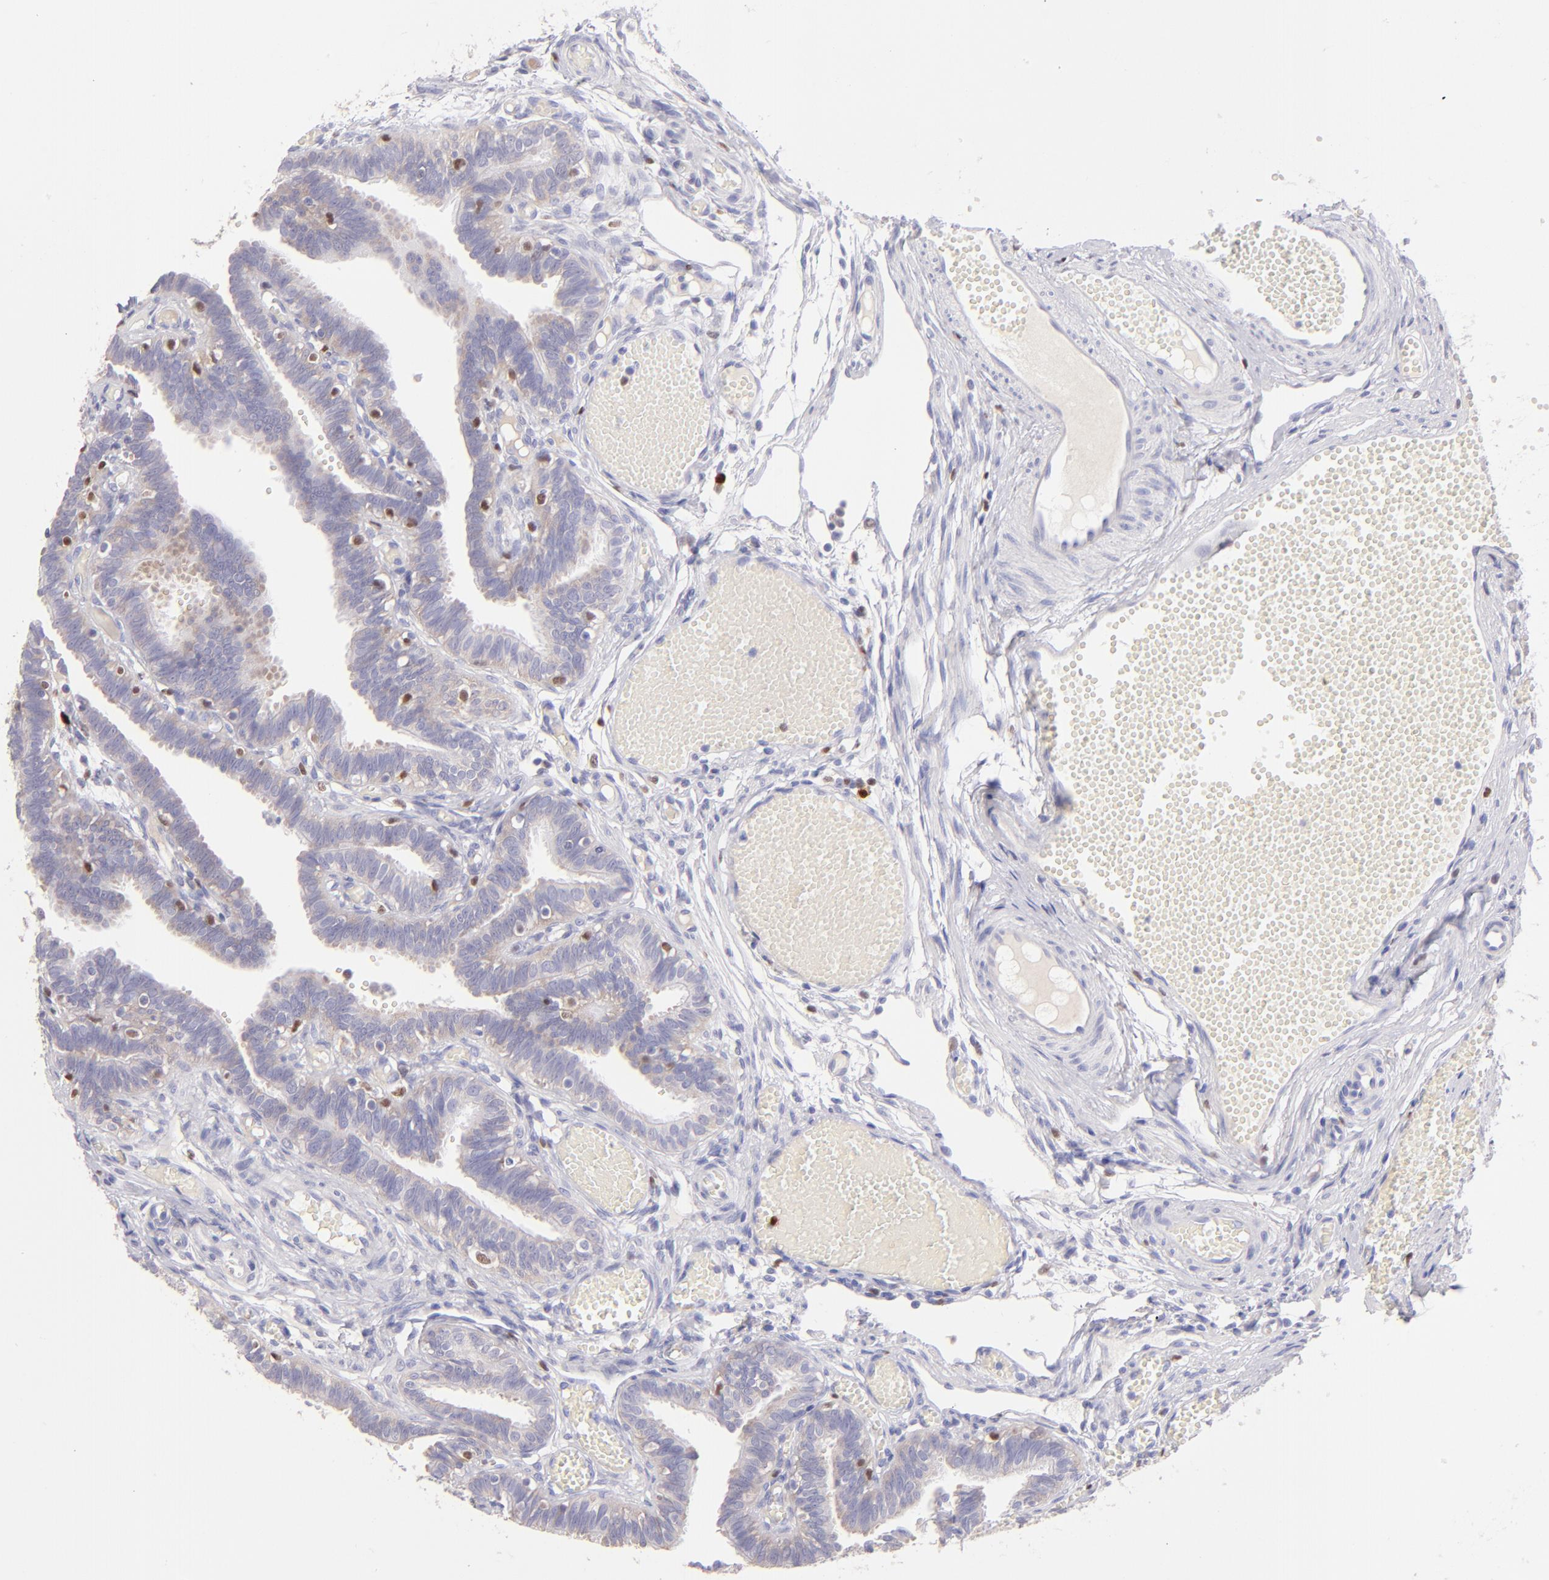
{"staining": {"intensity": "weak", "quantity": ">75%", "location": "cytoplasmic/membranous"}, "tissue": "fallopian tube", "cell_type": "Glandular cells", "image_type": "normal", "snomed": [{"axis": "morphology", "description": "Normal tissue, NOS"}, {"axis": "topography", "description": "Fallopian tube"}], "caption": "Unremarkable fallopian tube displays weak cytoplasmic/membranous positivity in about >75% of glandular cells The protein of interest is stained brown, and the nuclei are stained in blue (DAB IHC with brightfield microscopy, high magnification)..", "gene": "IRF8", "patient": {"sex": "female", "age": 29}}